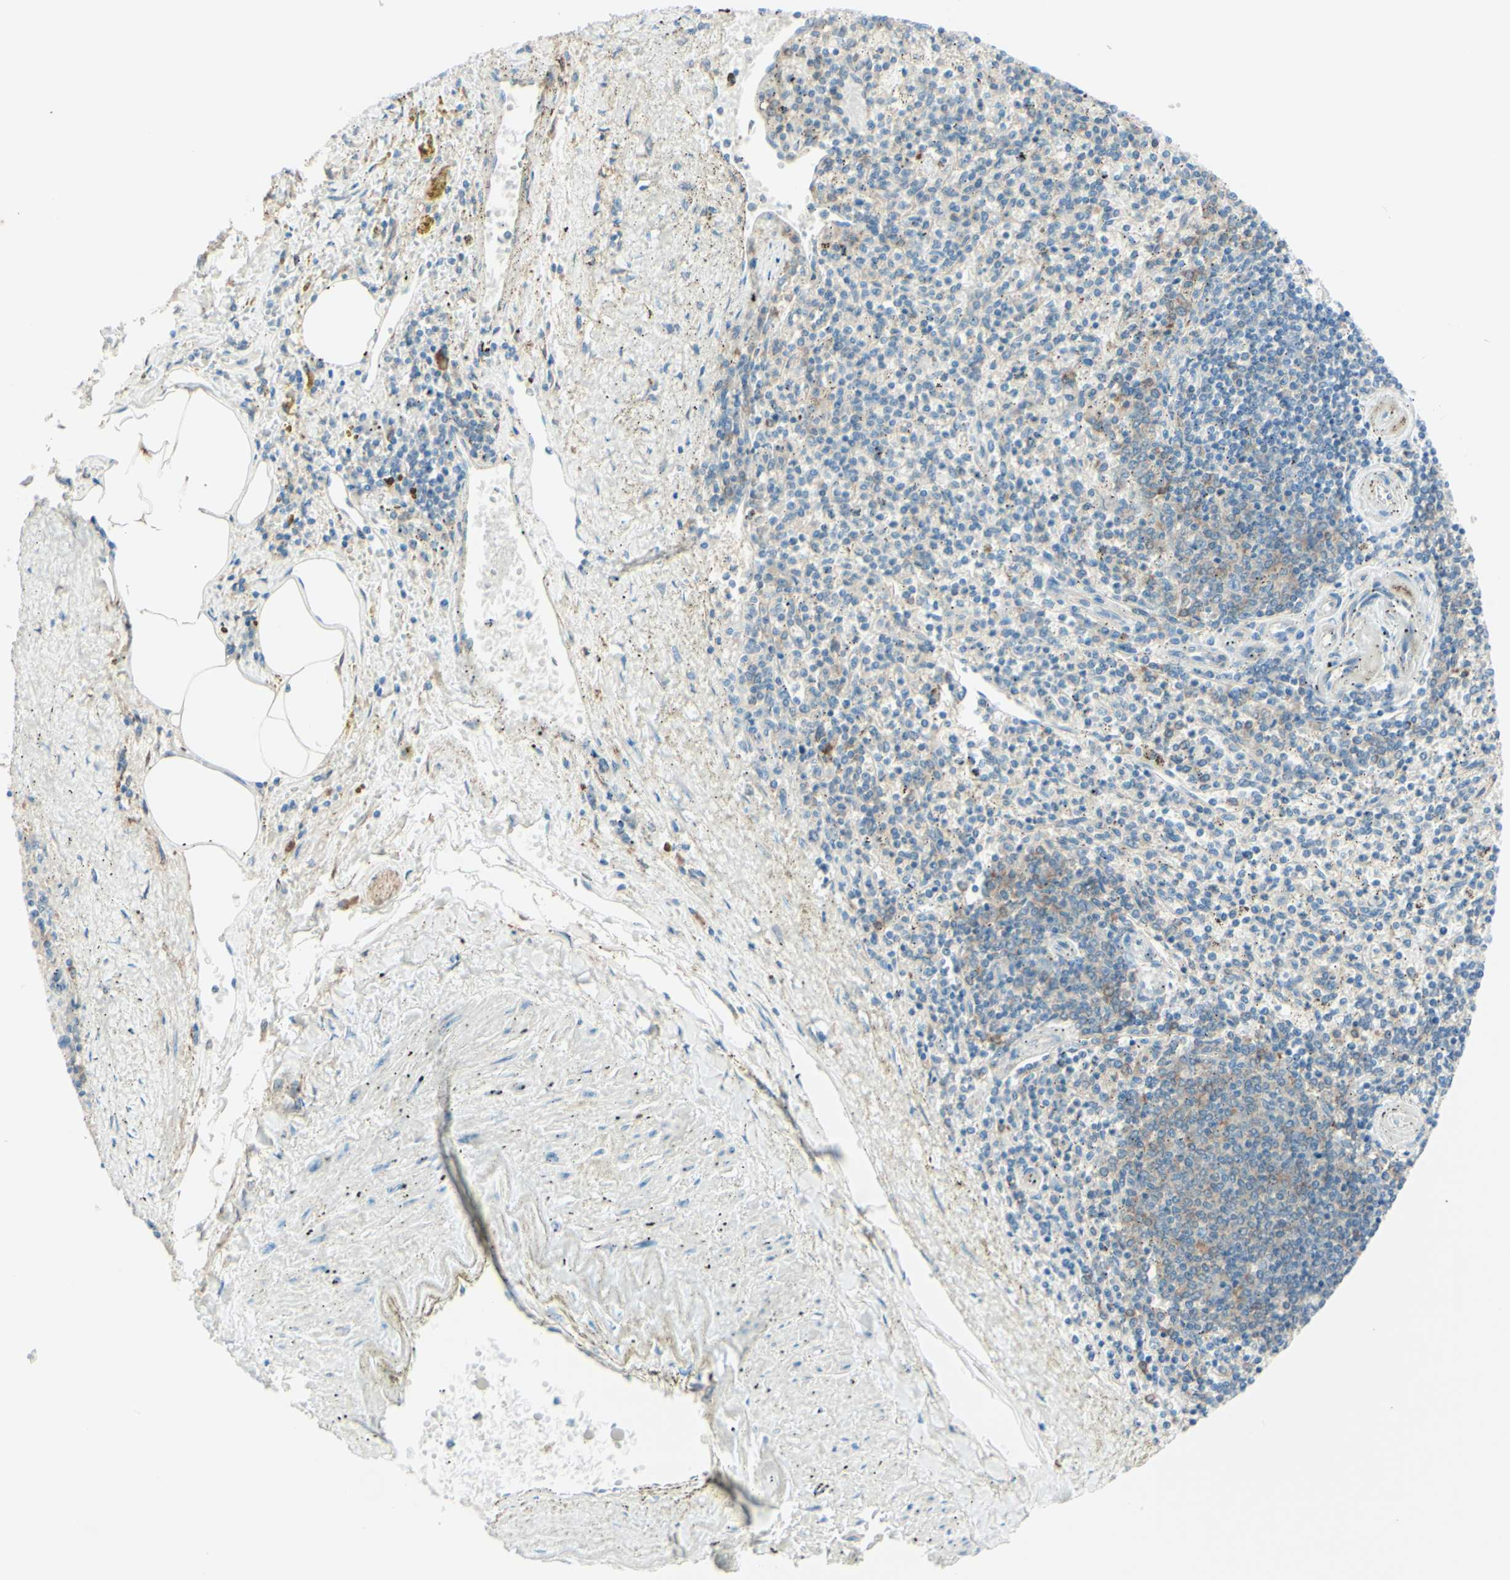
{"staining": {"intensity": "negative", "quantity": "none", "location": "none"}, "tissue": "spleen", "cell_type": "Cells in red pulp", "image_type": "normal", "snomed": [{"axis": "morphology", "description": "Normal tissue, NOS"}, {"axis": "topography", "description": "Spleen"}], "caption": "This micrograph is of unremarkable spleen stained with IHC to label a protein in brown with the nuclei are counter-stained blue. There is no expression in cells in red pulp. (Immunohistochemistry (ihc), brightfield microscopy, high magnification).", "gene": "MTM1", "patient": {"sex": "male", "age": 72}}